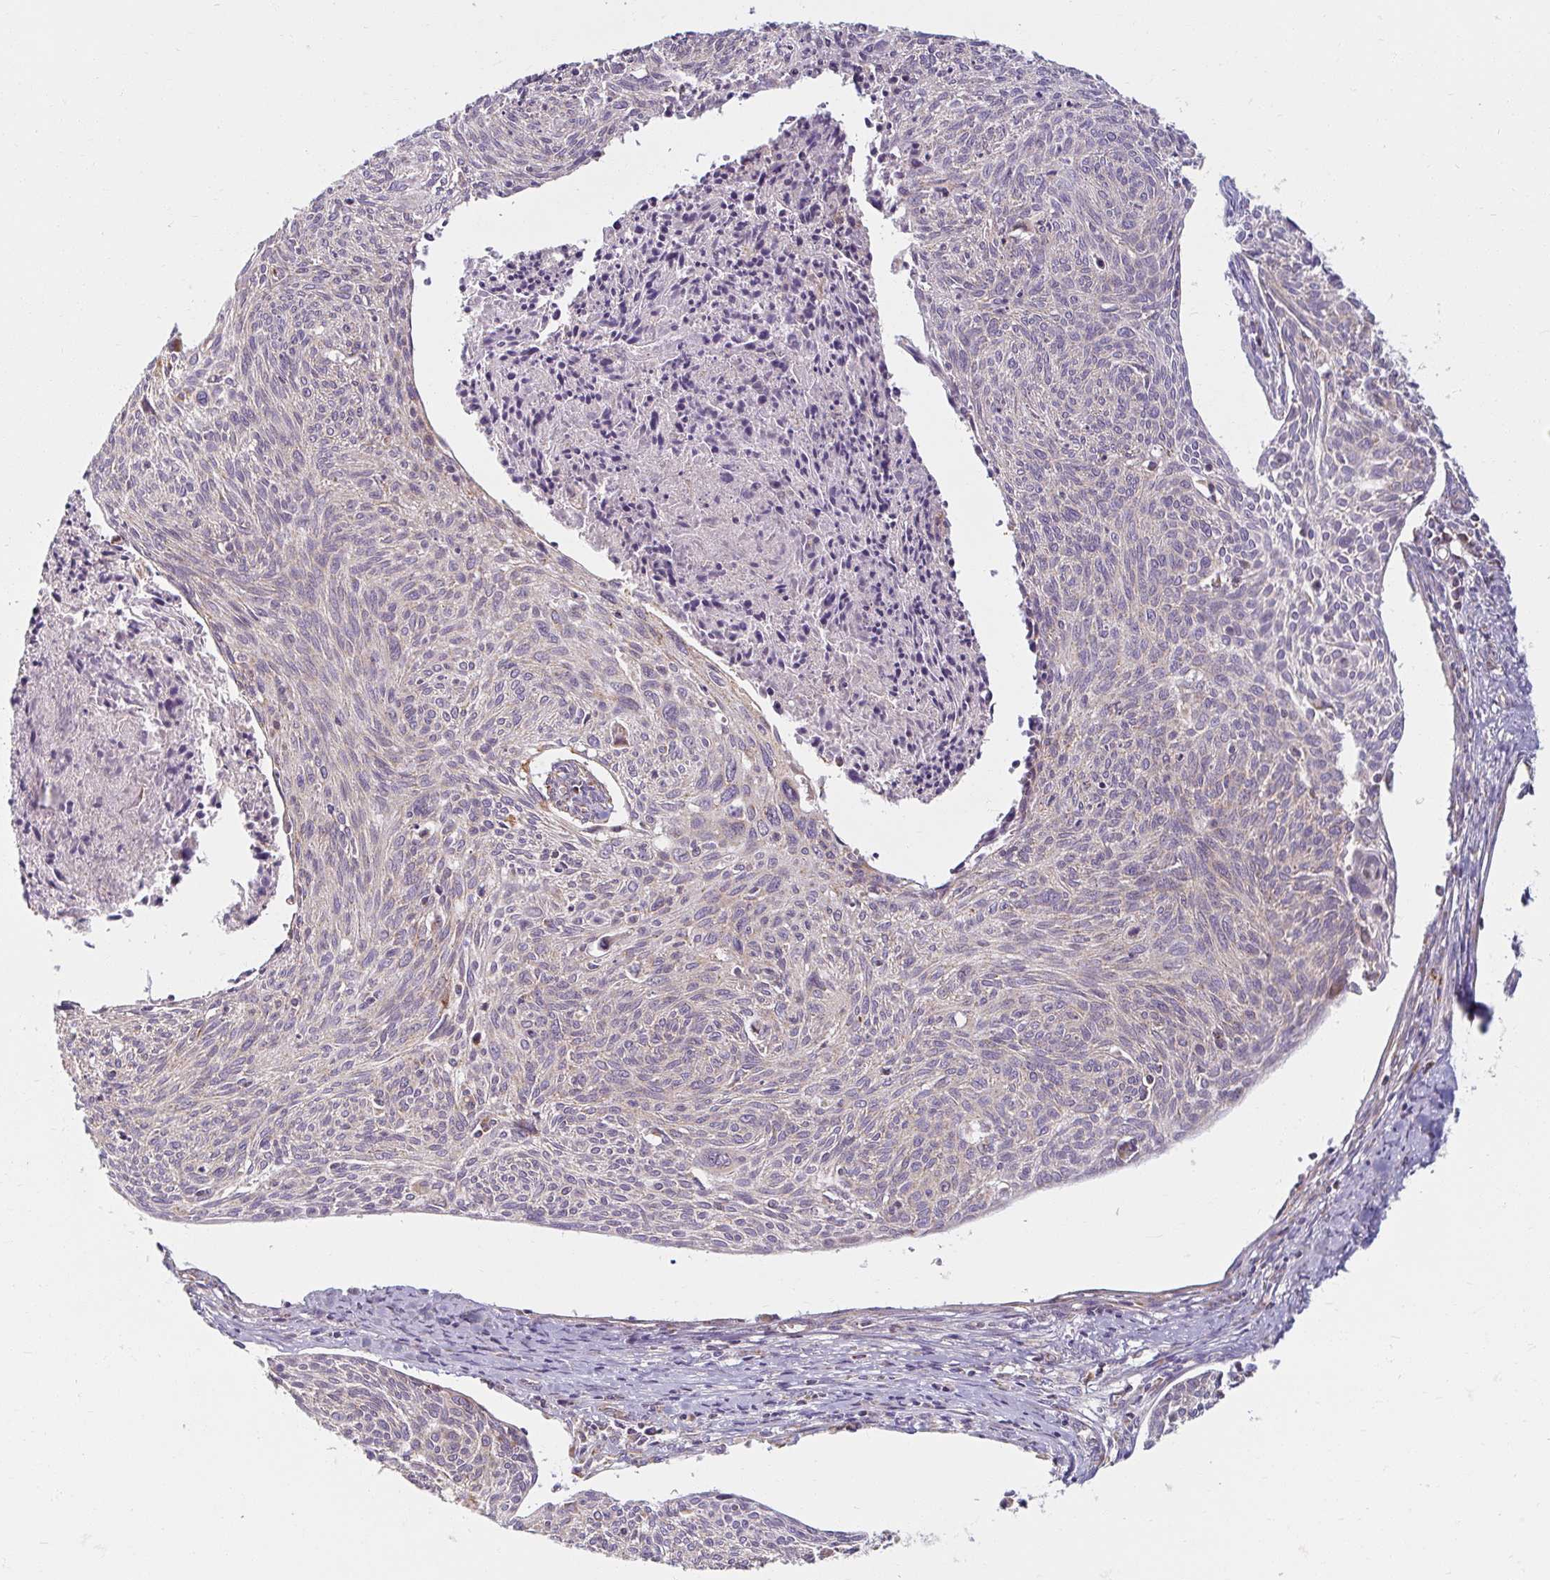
{"staining": {"intensity": "negative", "quantity": "none", "location": "none"}, "tissue": "cervical cancer", "cell_type": "Tumor cells", "image_type": "cancer", "snomed": [{"axis": "morphology", "description": "Squamous cell carcinoma, NOS"}, {"axis": "topography", "description": "Cervix"}], "caption": "Cervical squamous cell carcinoma was stained to show a protein in brown. There is no significant expression in tumor cells.", "gene": "SKP2", "patient": {"sex": "female", "age": 49}}